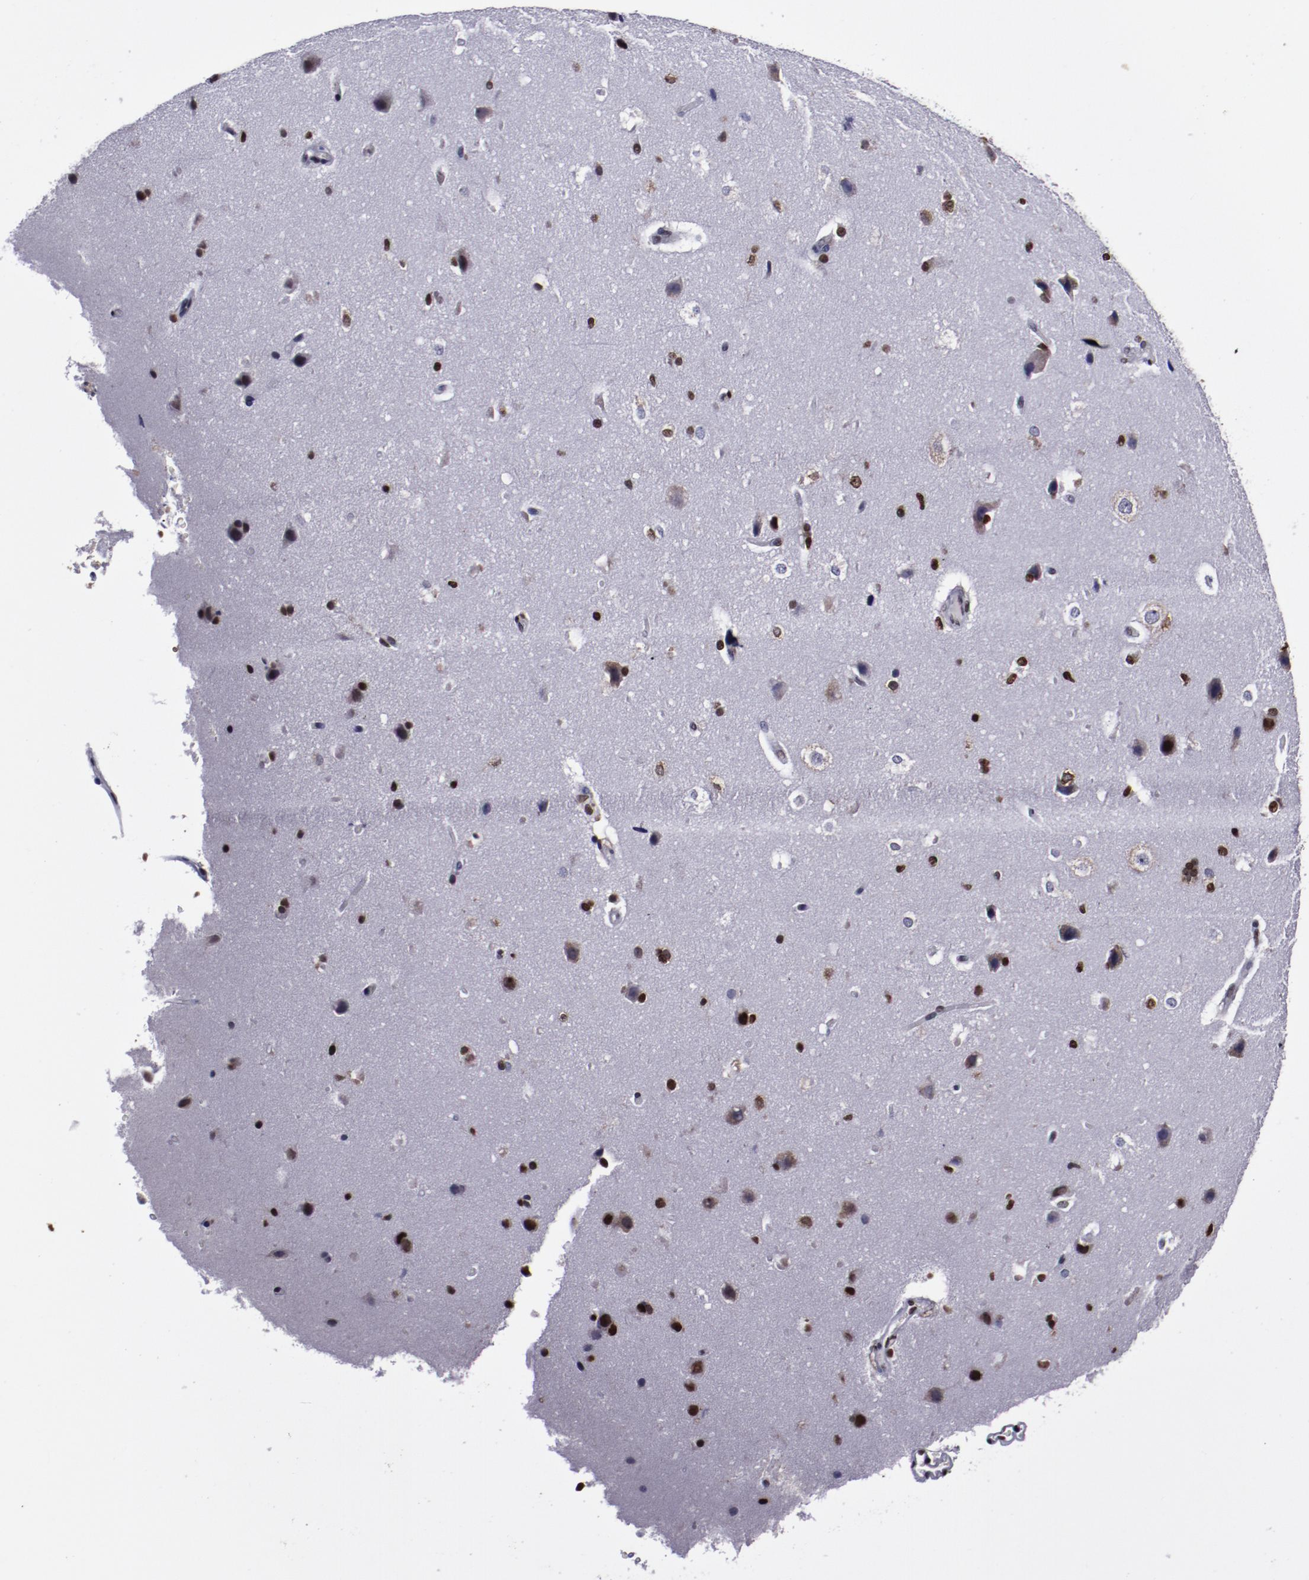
{"staining": {"intensity": "moderate", "quantity": "<25%", "location": "nuclear"}, "tissue": "cerebral cortex", "cell_type": "Endothelial cells", "image_type": "normal", "snomed": [{"axis": "morphology", "description": "Normal tissue, NOS"}, {"axis": "topography", "description": "Cerebral cortex"}], "caption": "Cerebral cortex stained with DAB IHC demonstrates low levels of moderate nuclear positivity in about <25% of endothelial cells.", "gene": "APEX1", "patient": {"sex": "female", "age": 45}}